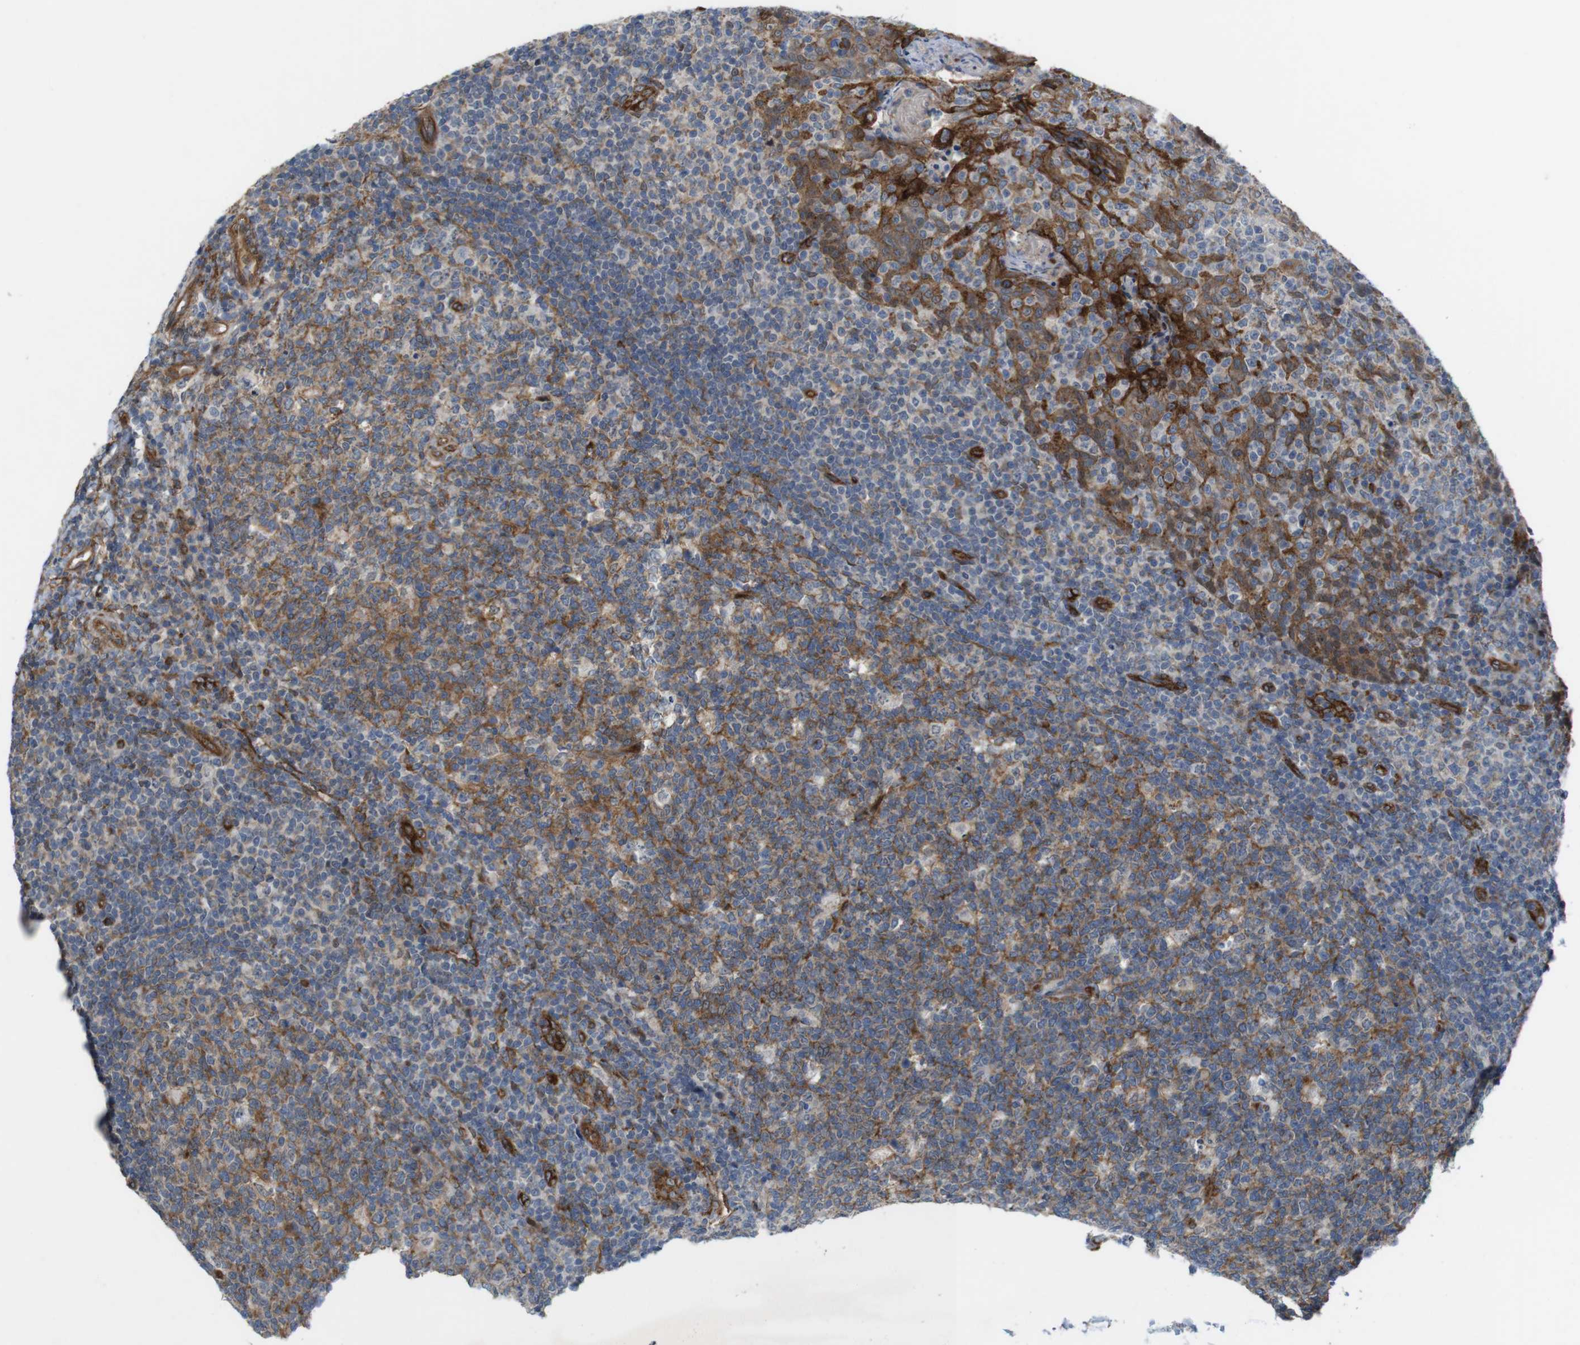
{"staining": {"intensity": "moderate", "quantity": ">75%", "location": "cytoplasmic/membranous"}, "tissue": "tonsil", "cell_type": "Germinal center cells", "image_type": "normal", "snomed": [{"axis": "morphology", "description": "Normal tissue, NOS"}, {"axis": "topography", "description": "Tonsil"}], "caption": "Germinal center cells demonstrate moderate cytoplasmic/membranous expression in approximately >75% of cells in unremarkable tonsil. The staining is performed using DAB brown chromogen to label protein expression. The nuclei are counter-stained blue using hematoxylin.", "gene": "PTGER4", "patient": {"sex": "male", "age": 17}}